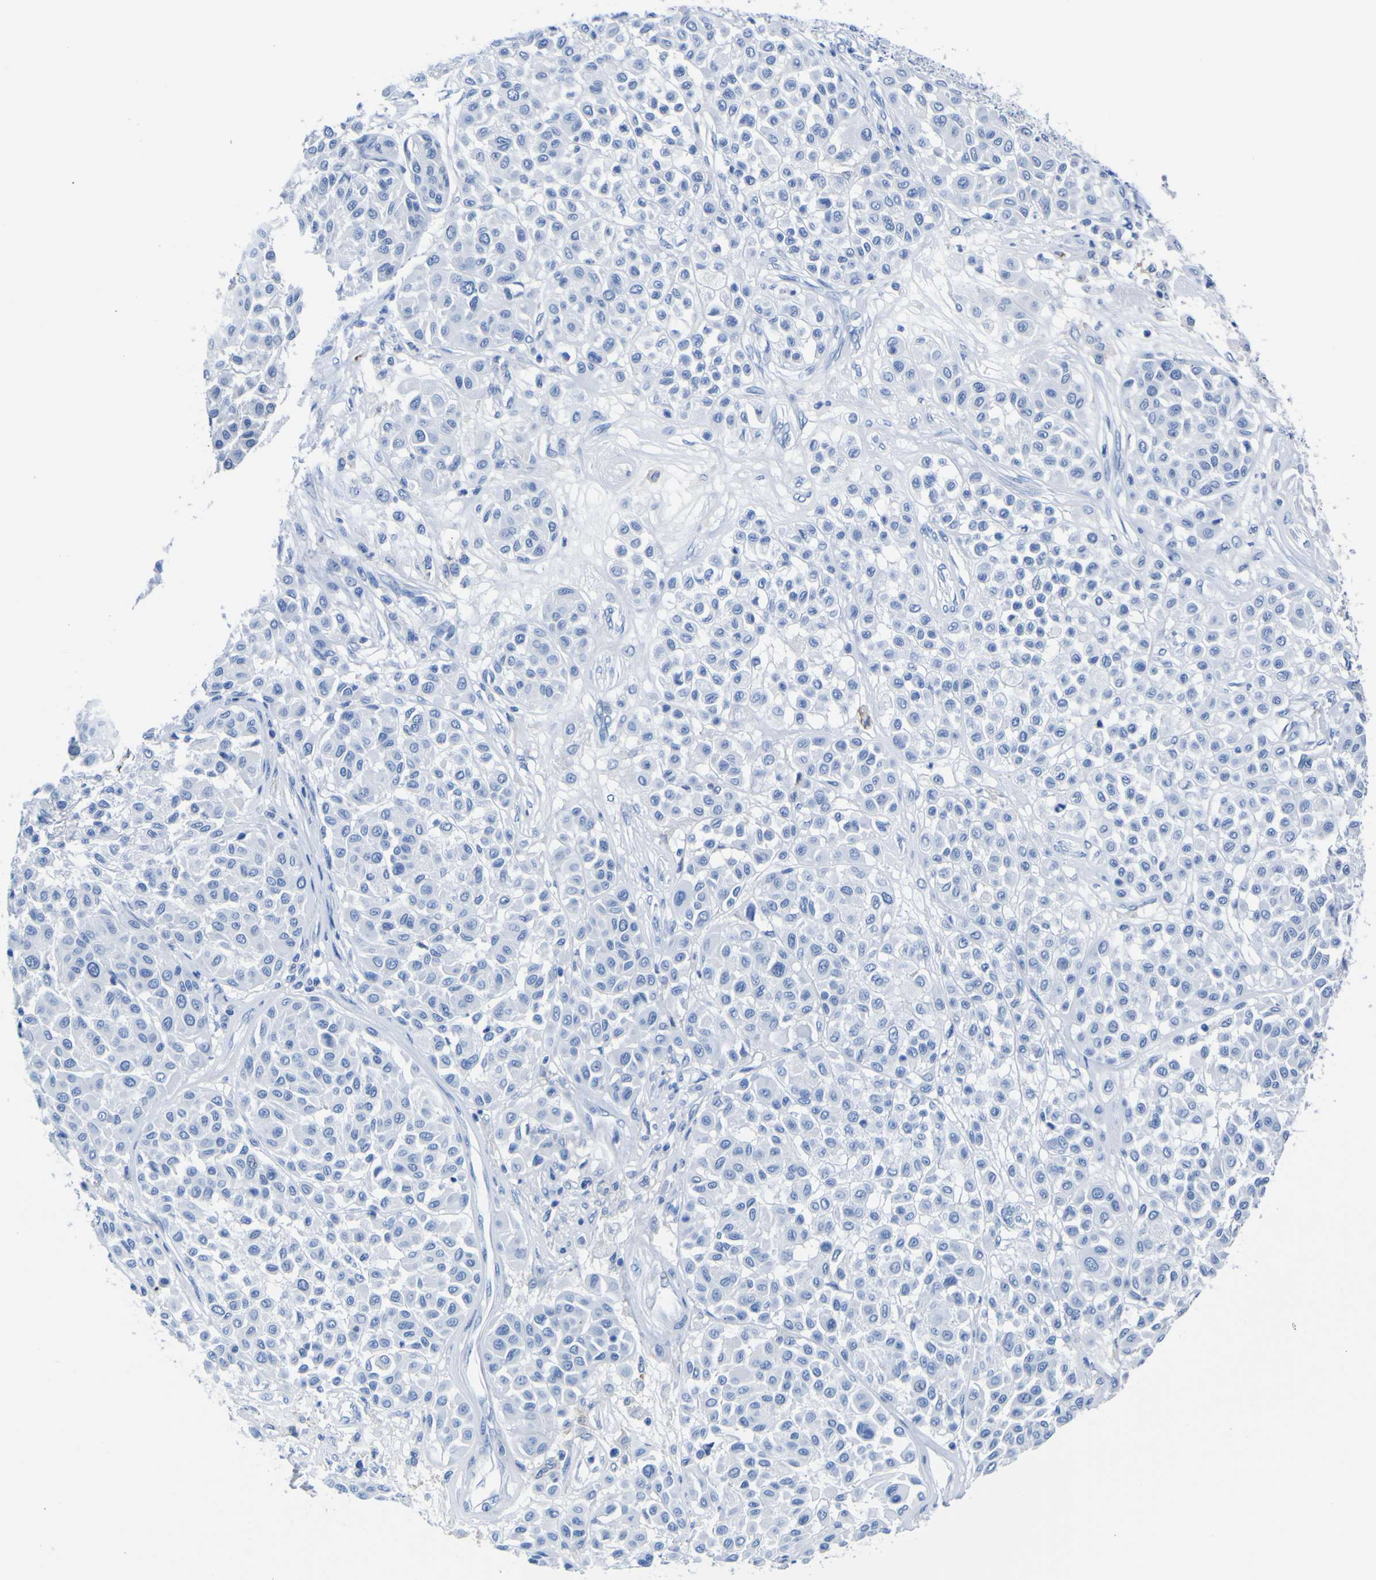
{"staining": {"intensity": "negative", "quantity": "none", "location": "none"}, "tissue": "melanoma", "cell_type": "Tumor cells", "image_type": "cancer", "snomed": [{"axis": "morphology", "description": "Malignant melanoma, Metastatic site"}, {"axis": "topography", "description": "Soft tissue"}], "caption": "Malignant melanoma (metastatic site) stained for a protein using immunohistochemistry exhibits no expression tumor cells.", "gene": "DACH1", "patient": {"sex": "male", "age": 41}}